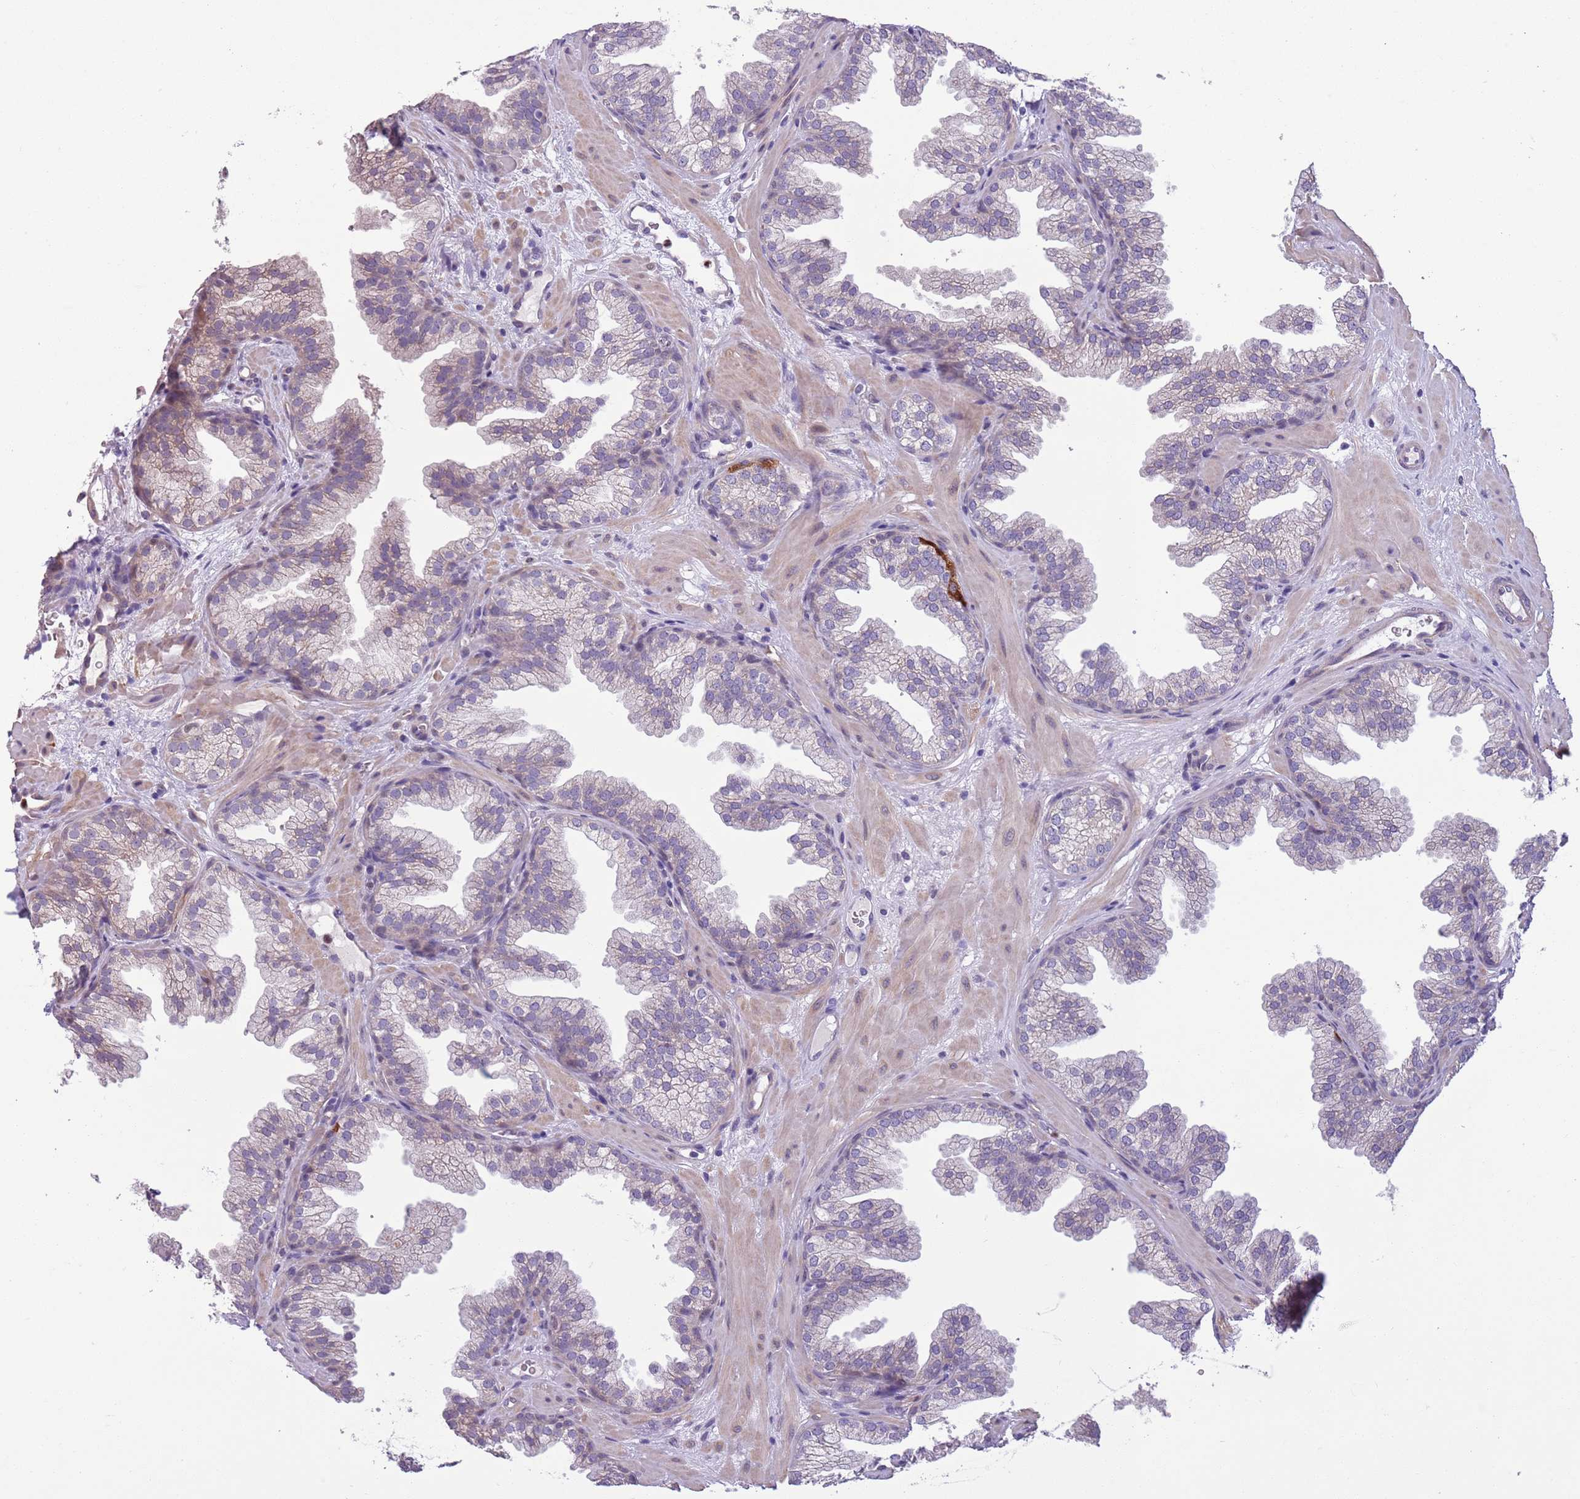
{"staining": {"intensity": "negative", "quantity": "none", "location": "none"}, "tissue": "prostate", "cell_type": "Glandular cells", "image_type": "normal", "snomed": [{"axis": "morphology", "description": "Normal tissue, NOS"}, {"axis": "topography", "description": "Prostate"}], "caption": "A high-resolution histopathology image shows IHC staining of benign prostate, which displays no significant positivity in glandular cells.", "gene": "ADCY7", "patient": {"sex": "male", "age": 37}}